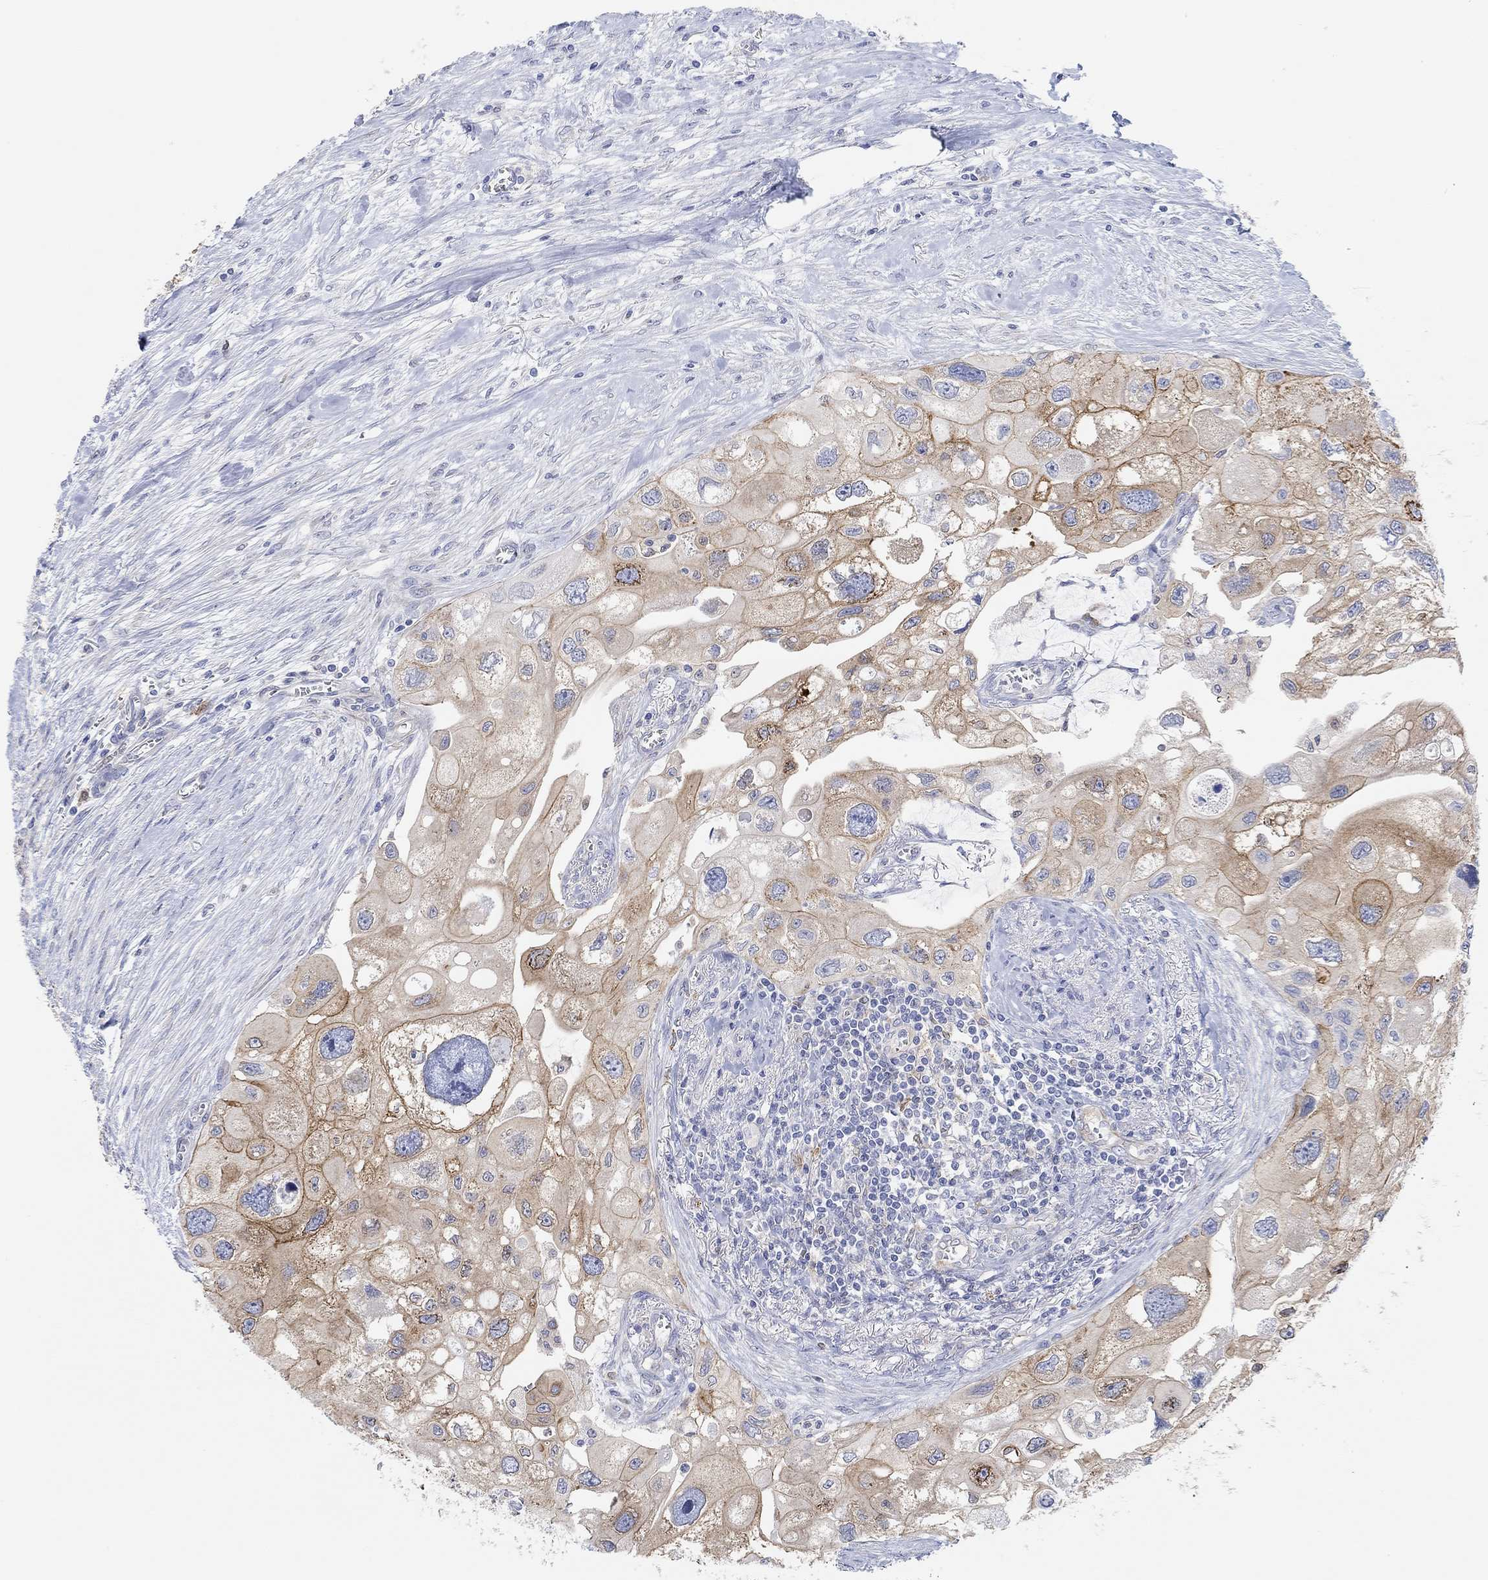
{"staining": {"intensity": "moderate", "quantity": ">75%", "location": "cytoplasmic/membranous"}, "tissue": "urothelial cancer", "cell_type": "Tumor cells", "image_type": "cancer", "snomed": [{"axis": "morphology", "description": "Urothelial carcinoma, High grade"}, {"axis": "topography", "description": "Urinary bladder"}], "caption": "Moderate cytoplasmic/membranous staining is present in approximately >75% of tumor cells in urothelial cancer.", "gene": "RGS1", "patient": {"sex": "male", "age": 59}}